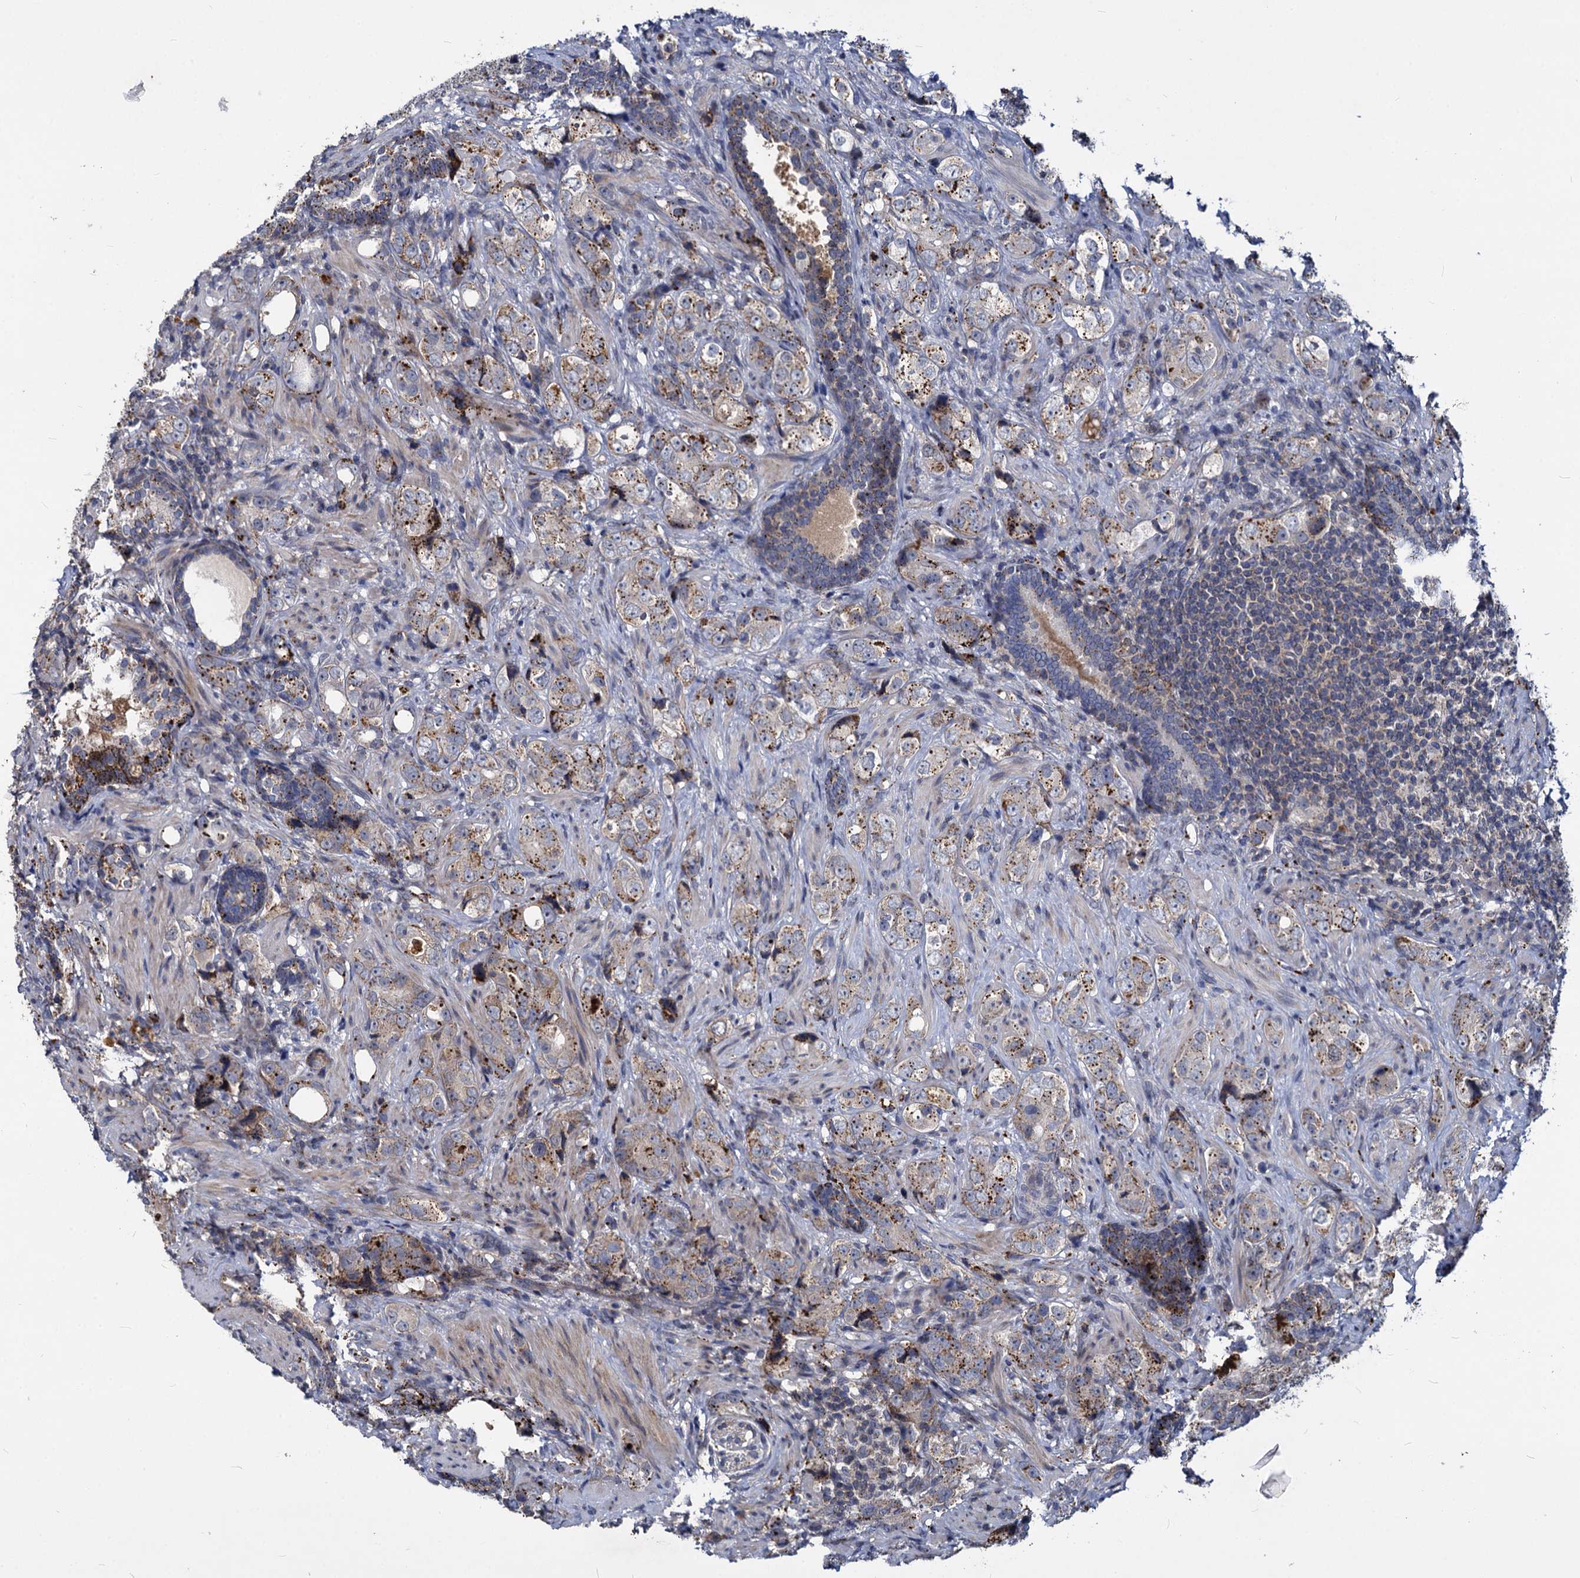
{"staining": {"intensity": "moderate", "quantity": ">75%", "location": "cytoplasmic/membranous"}, "tissue": "prostate cancer", "cell_type": "Tumor cells", "image_type": "cancer", "snomed": [{"axis": "morphology", "description": "Adenocarcinoma, High grade"}, {"axis": "topography", "description": "Prostate"}], "caption": "A high-resolution micrograph shows immunohistochemistry (IHC) staining of prostate high-grade adenocarcinoma, which shows moderate cytoplasmic/membranous positivity in approximately >75% of tumor cells. The staining was performed using DAB (3,3'-diaminobenzidine), with brown indicating positive protein expression. Nuclei are stained blue with hematoxylin.", "gene": "C11orf86", "patient": {"sex": "male", "age": 63}}